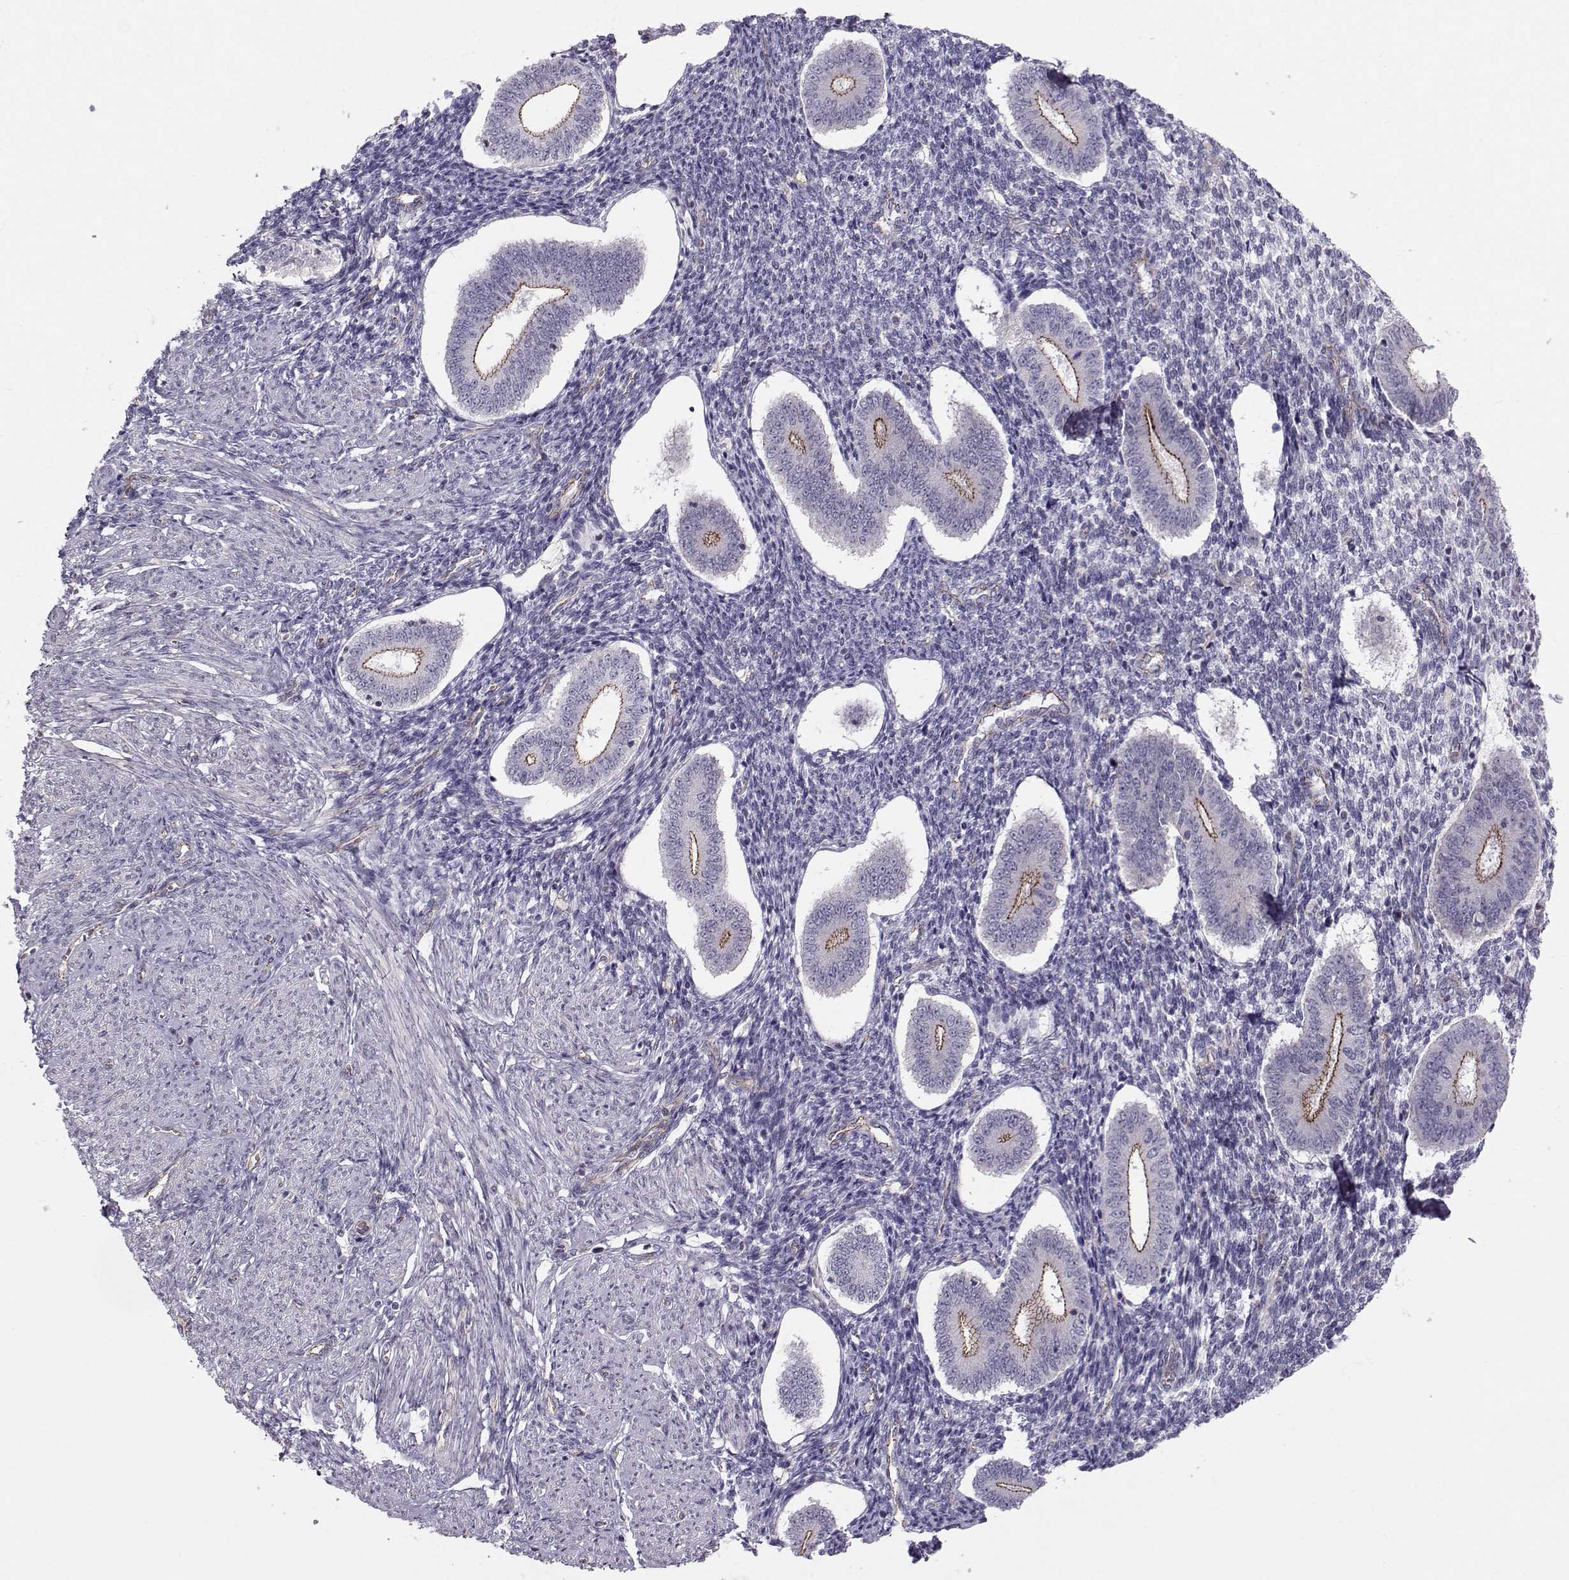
{"staining": {"intensity": "negative", "quantity": "none", "location": "none"}, "tissue": "endometrium", "cell_type": "Cells in endometrial stroma", "image_type": "normal", "snomed": [{"axis": "morphology", "description": "Normal tissue, NOS"}, {"axis": "topography", "description": "Endometrium"}], "caption": "Endometrium stained for a protein using immunohistochemistry (IHC) shows no staining cells in endometrial stroma.", "gene": "MAST1", "patient": {"sex": "female", "age": 40}}